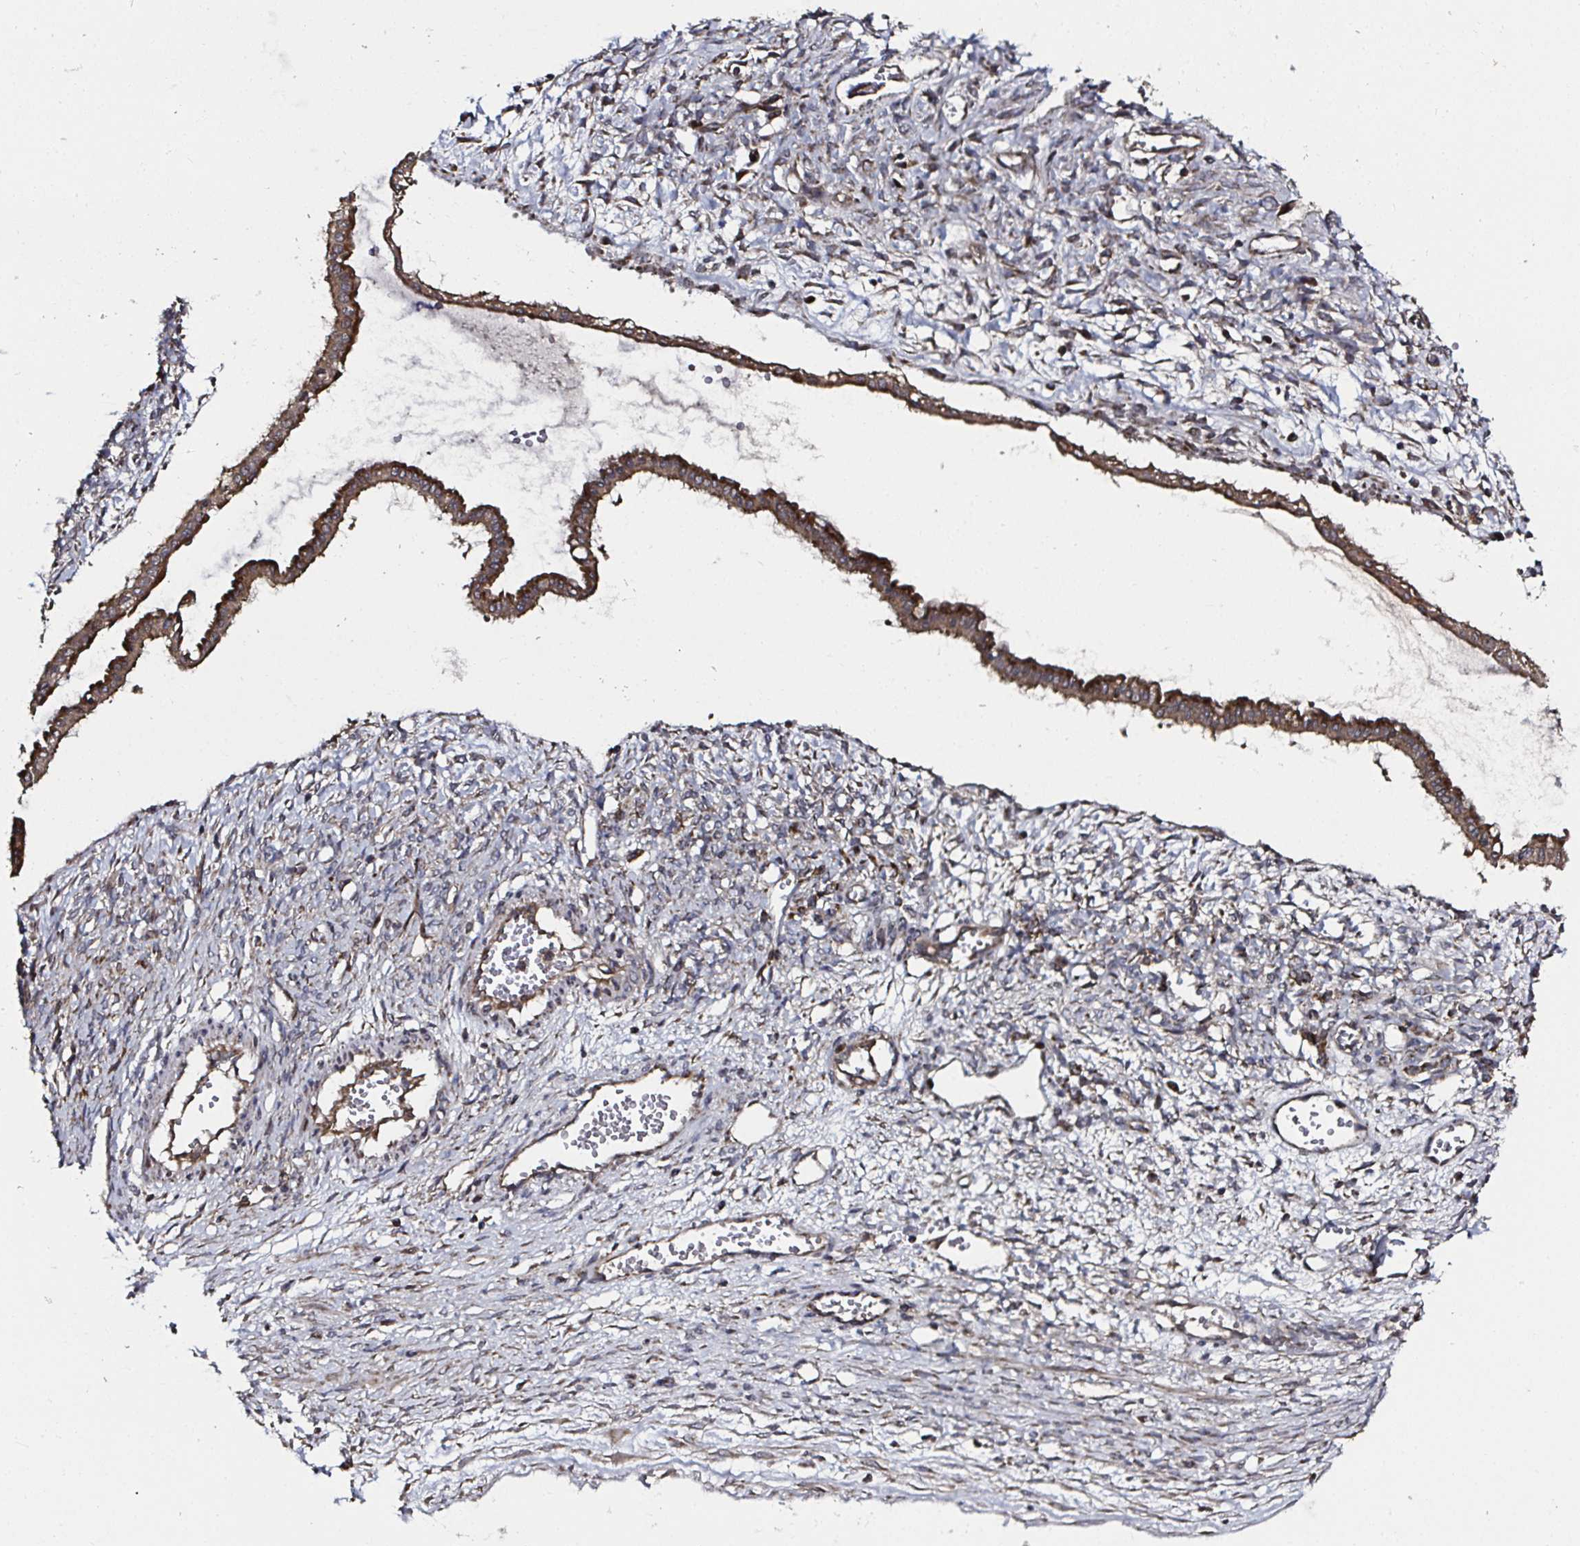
{"staining": {"intensity": "strong", "quantity": ">75%", "location": "cytoplasmic/membranous"}, "tissue": "ovarian cancer", "cell_type": "Tumor cells", "image_type": "cancer", "snomed": [{"axis": "morphology", "description": "Cystadenocarcinoma, mucinous, NOS"}, {"axis": "topography", "description": "Ovary"}], "caption": "Immunohistochemistry (IHC) image of ovarian cancer stained for a protein (brown), which reveals high levels of strong cytoplasmic/membranous positivity in about >75% of tumor cells.", "gene": "ATAD3B", "patient": {"sex": "female", "age": 73}}